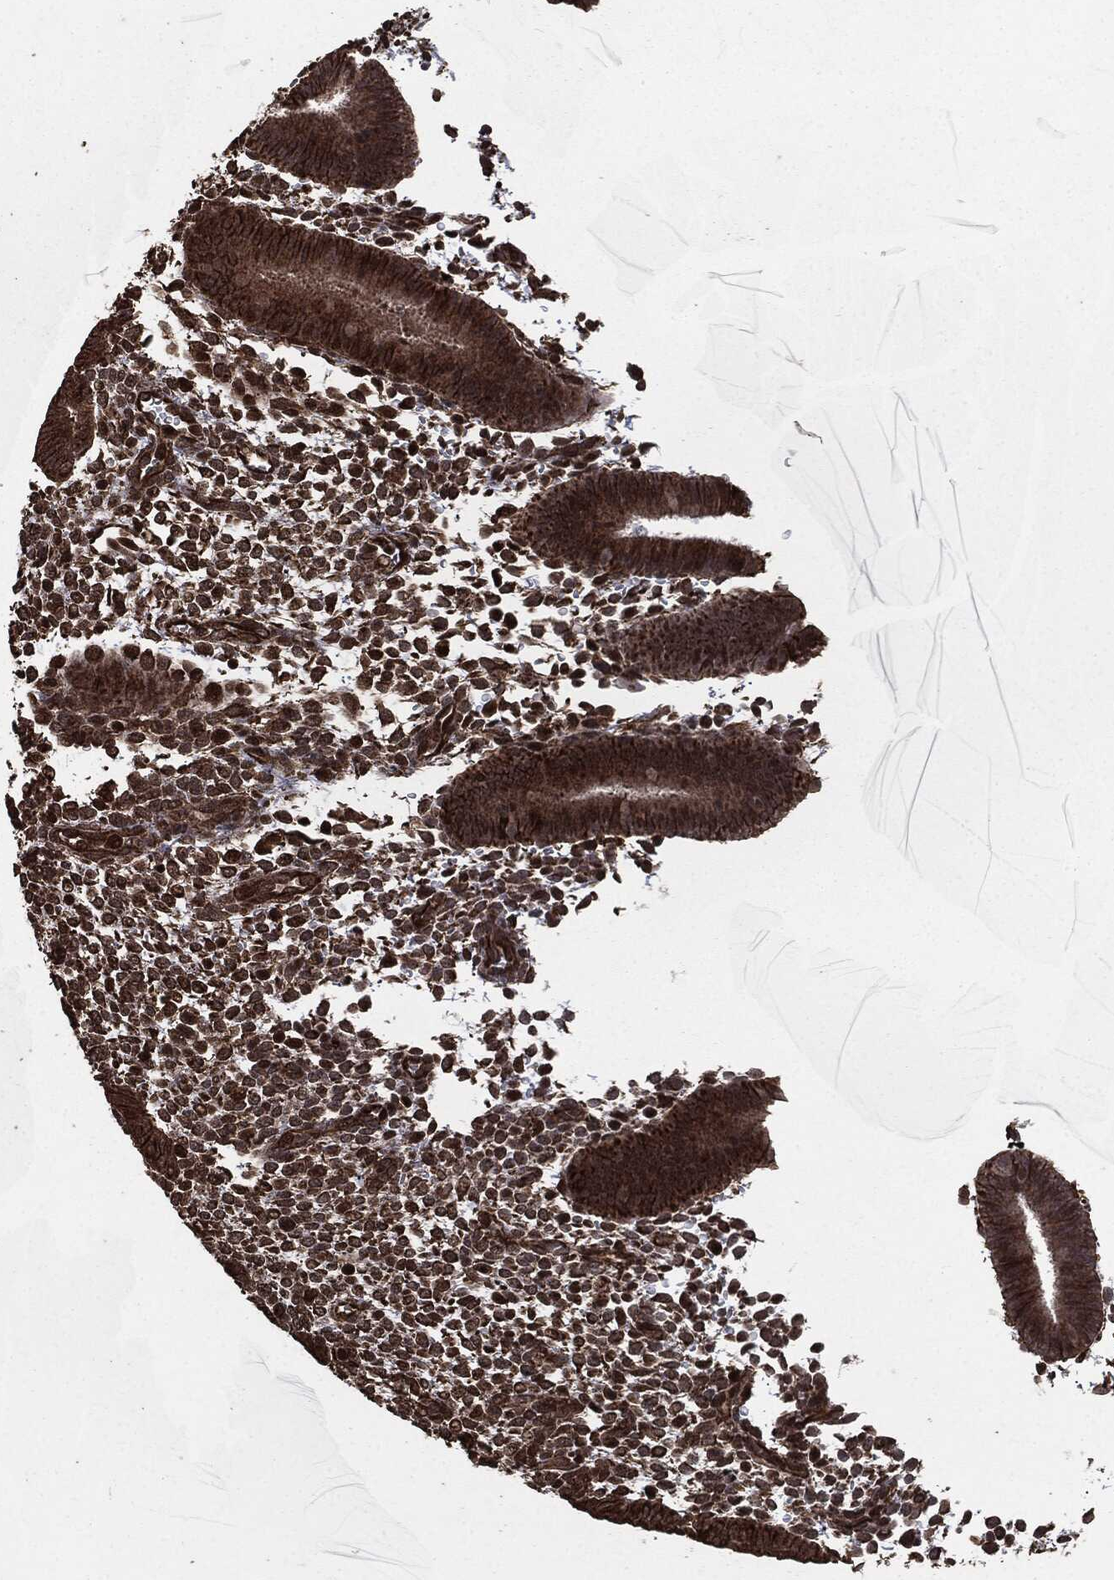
{"staining": {"intensity": "strong", "quantity": "25%-75%", "location": "cytoplasmic/membranous,nuclear"}, "tissue": "endometrium", "cell_type": "Cells in endometrial stroma", "image_type": "normal", "snomed": [{"axis": "morphology", "description": "Normal tissue, NOS"}, {"axis": "topography", "description": "Endometrium"}], "caption": "Unremarkable endometrium displays strong cytoplasmic/membranous,nuclear expression in about 25%-75% of cells in endometrial stroma The staining was performed using DAB to visualize the protein expression in brown, while the nuclei were stained in blue with hematoxylin (Magnification: 20x)..", "gene": "EGFR", "patient": {"sex": "female", "age": 39}}